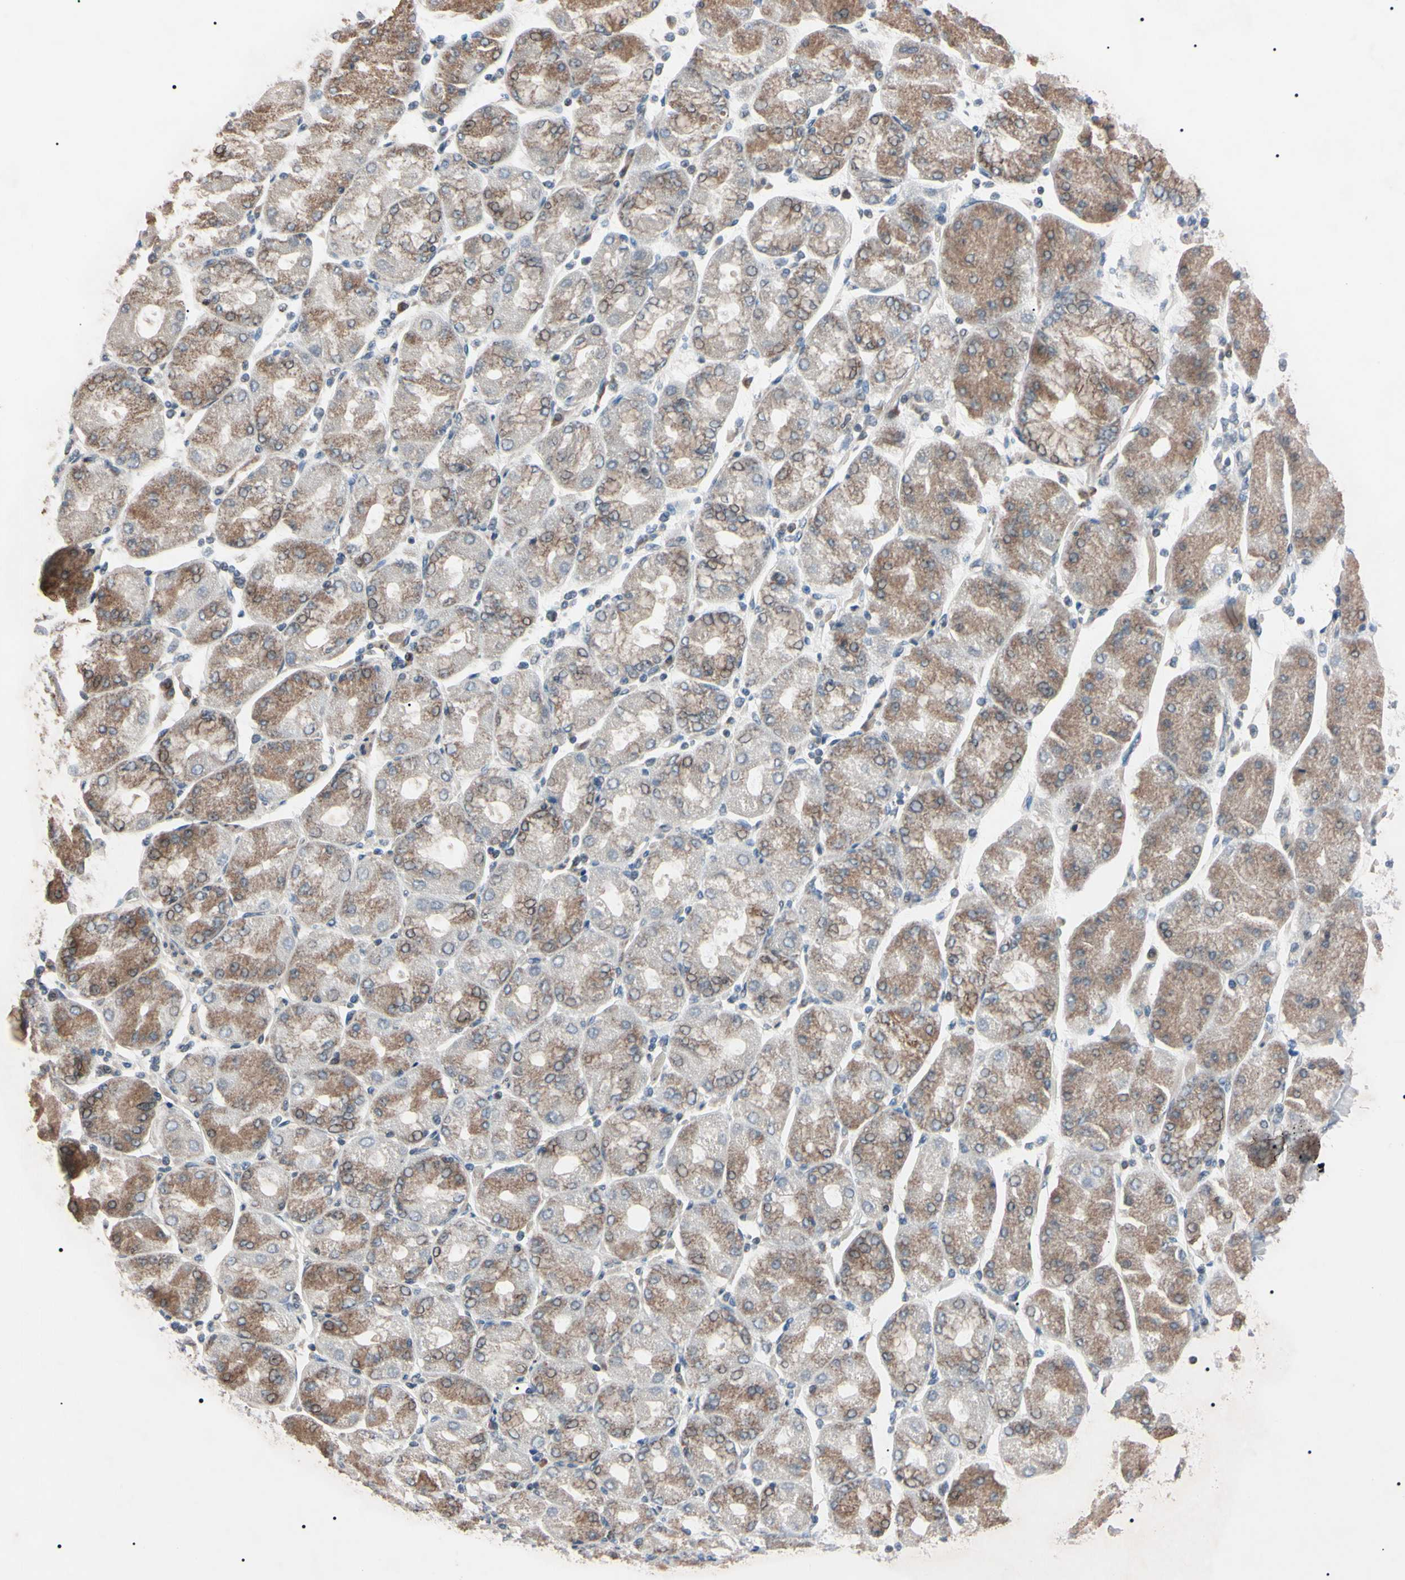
{"staining": {"intensity": "moderate", "quantity": ">75%", "location": "cytoplasmic/membranous"}, "tissue": "stomach cancer", "cell_type": "Tumor cells", "image_type": "cancer", "snomed": [{"axis": "morphology", "description": "Normal tissue, NOS"}, {"axis": "morphology", "description": "Adenocarcinoma, NOS"}, {"axis": "topography", "description": "Stomach, upper"}, {"axis": "topography", "description": "Stomach"}], "caption": "High-magnification brightfield microscopy of adenocarcinoma (stomach) stained with DAB (brown) and counterstained with hematoxylin (blue). tumor cells exhibit moderate cytoplasmic/membranous expression is appreciated in about>75% of cells. Using DAB (brown) and hematoxylin (blue) stains, captured at high magnification using brightfield microscopy.", "gene": "TNFRSF1A", "patient": {"sex": "male", "age": 59}}